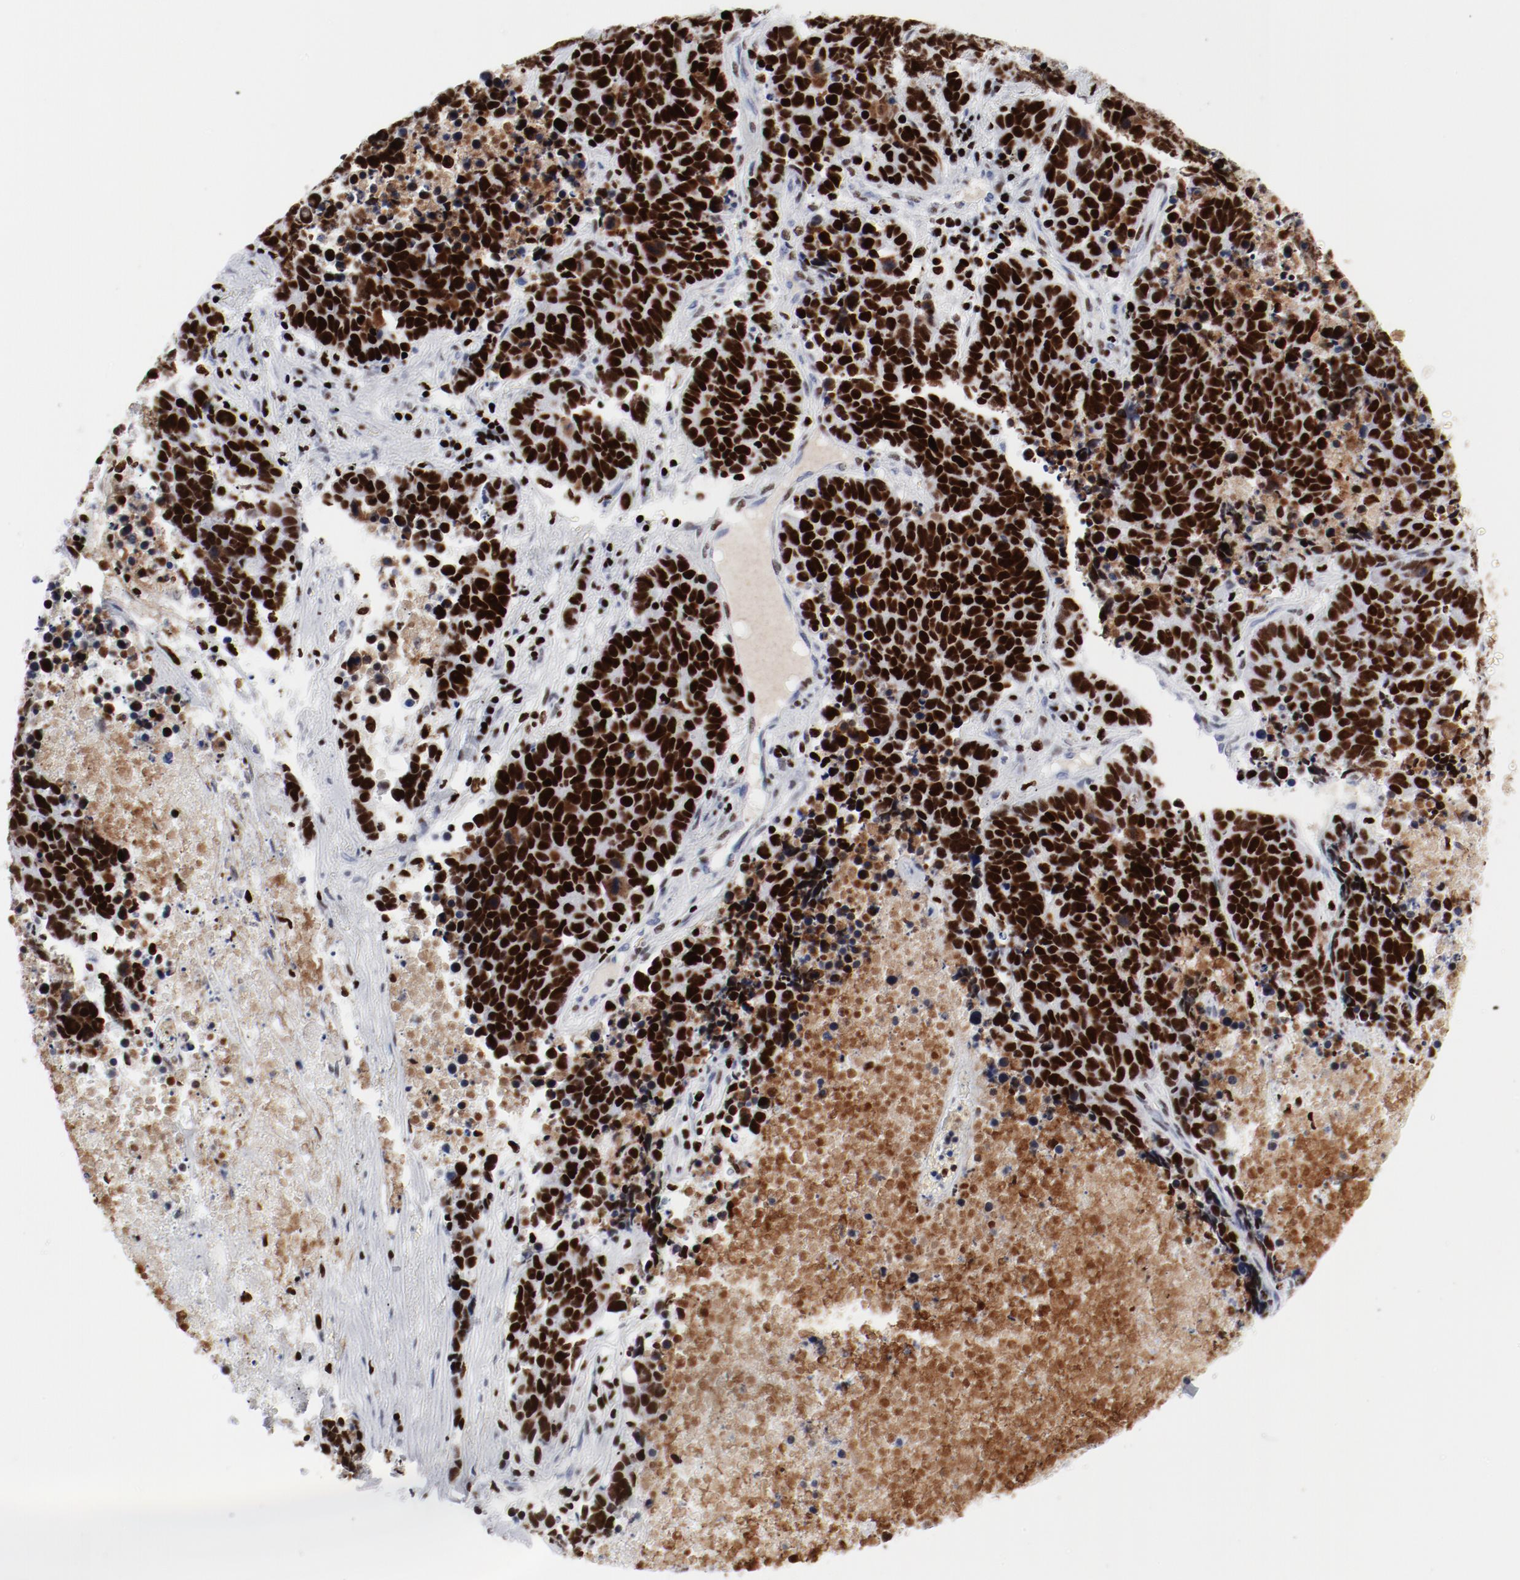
{"staining": {"intensity": "strong", "quantity": ">75%", "location": "nuclear"}, "tissue": "lung cancer", "cell_type": "Tumor cells", "image_type": "cancer", "snomed": [{"axis": "morphology", "description": "Carcinoid, malignant, NOS"}, {"axis": "topography", "description": "Lung"}], "caption": "IHC micrograph of neoplastic tissue: human malignant carcinoid (lung) stained using immunohistochemistry demonstrates high levels of strong protein expression localized specifically in the nuclear of tumor cells, appearing as a nuclear brown color.", "gene": "SMARCC2", "patient": {"sex": "male", "age": 60}}